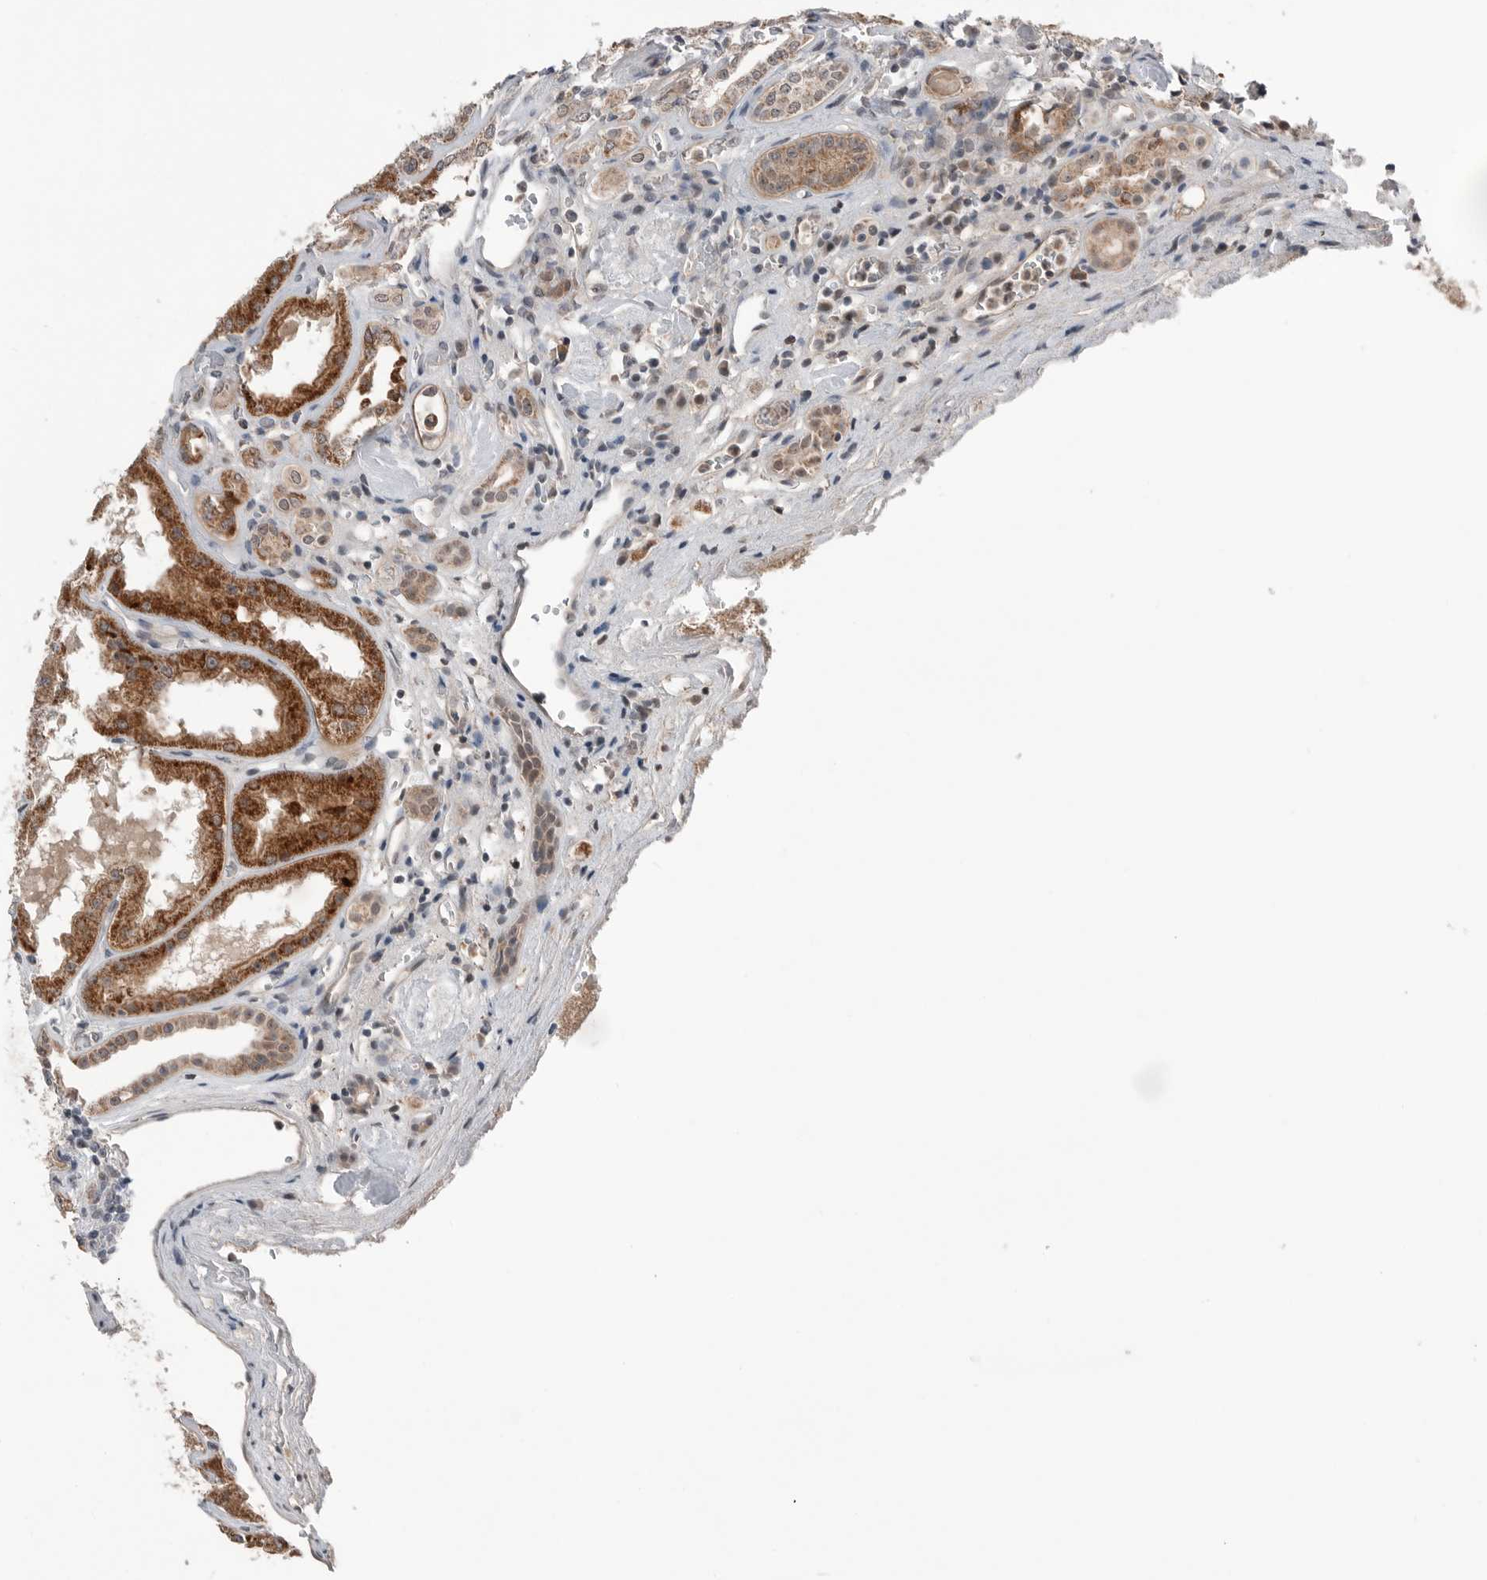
{"staining": {"intensity": "moderate", "quantity": ">75%", "location": "cytoplasmic/membranous"}, "tissue": "kidney", "cell_type": "Cells in glomeruli", "image_type": "normal", "snomed": [{"axis": "morphology", "description": "Normal tissue, NOS"}, {"axis": "topography", "description": "Kidney"}], "caption": "Human kidney stained for a protein (brown) exhibits moderate cytoplasmic/membranous positive expression in approximately >75% of cells in glomeruli.", "gene": "NTAQ1", "patient": {"sex": "female", "age": 56}}